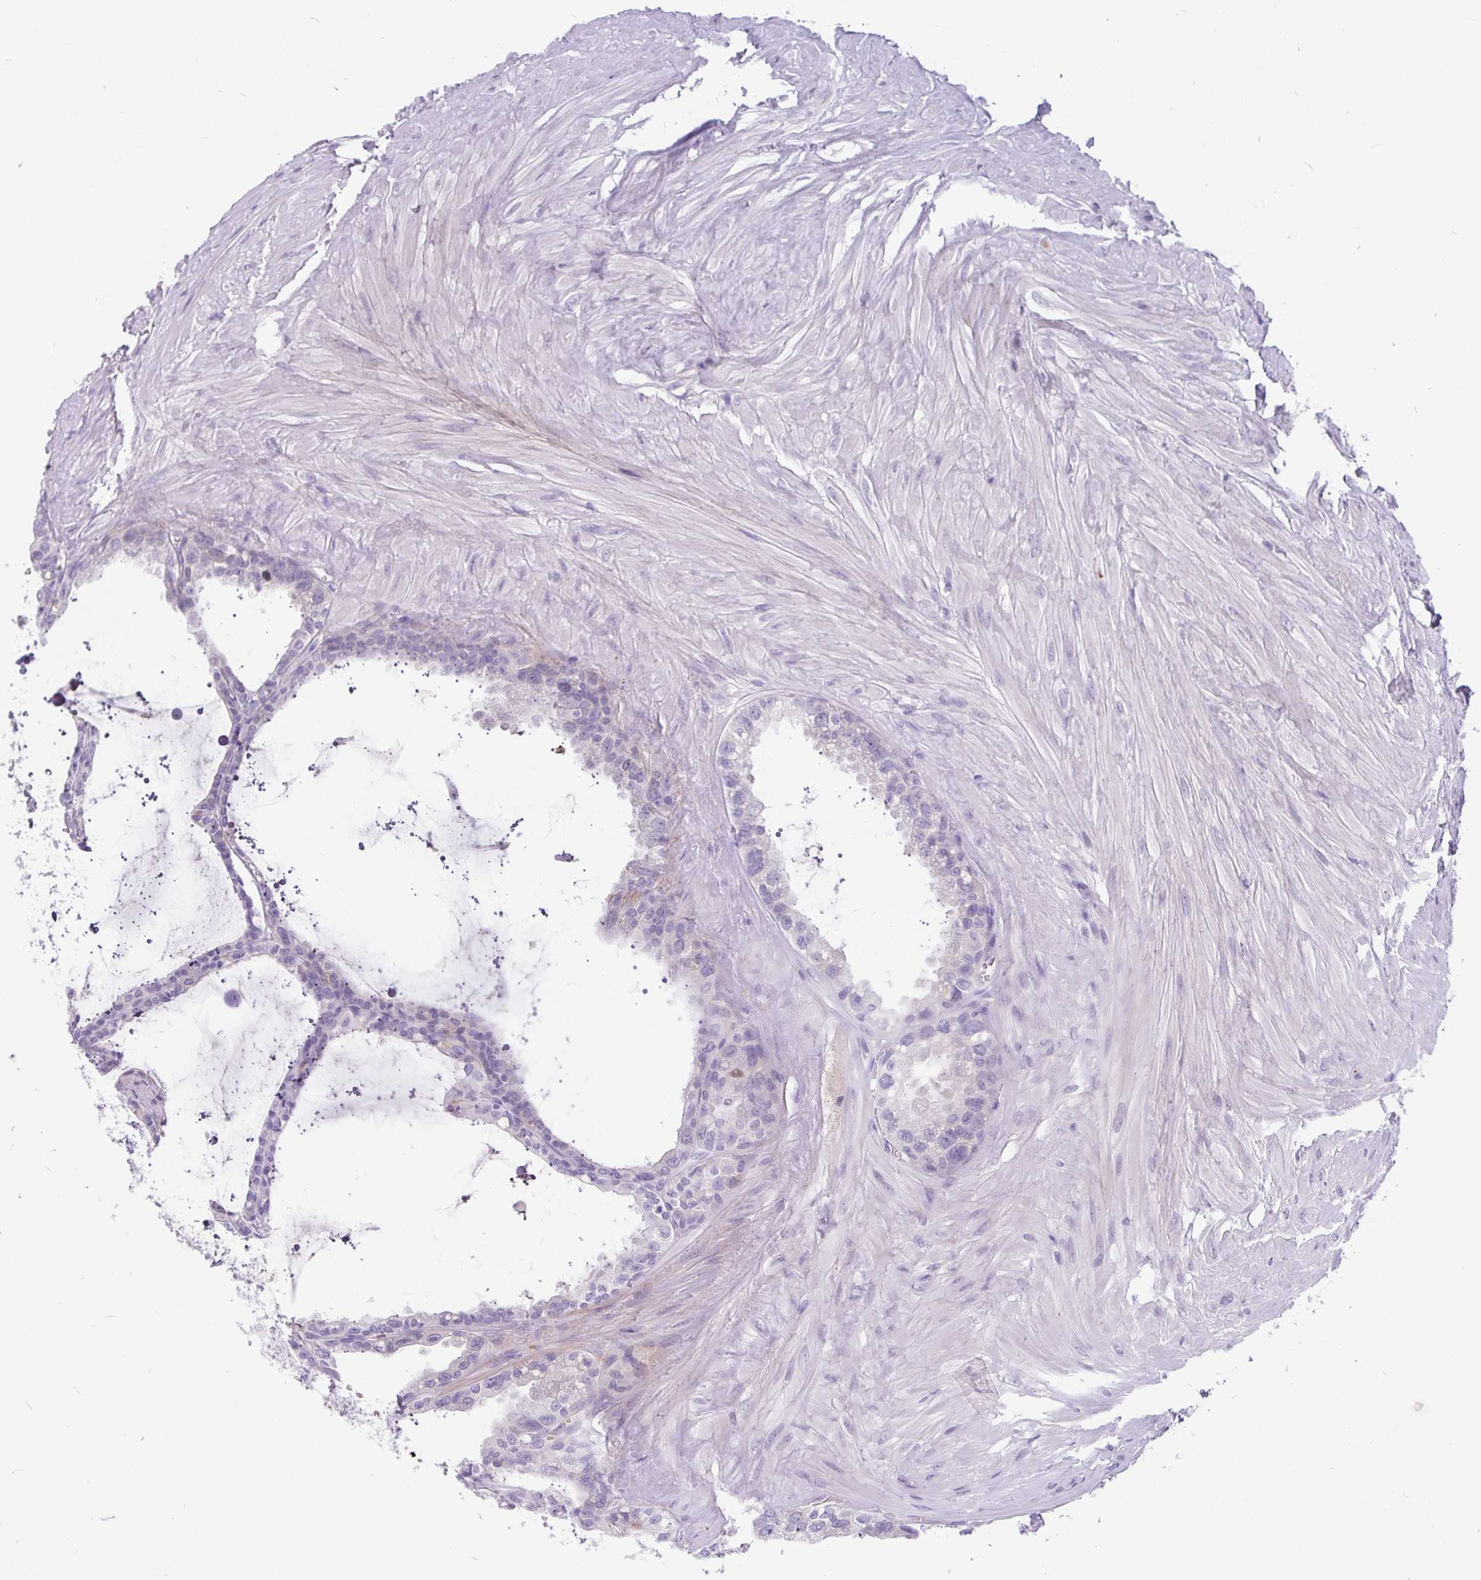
{"staining": {"intensity": "negative", "quantity": "none", "location": "none"}, "tissue": "seminal vesicle", "cell_type": "Glandular cells", "image_type": "normal", "snomed": [{"axis": "morphology", "description": "Normal tissue, NOS"}, {"axis": "topography", "description": "Seminal veicle"}, {"axis": "topography", "description": "Peripheral nerve tissue"}], "caption": "Immunohistochemistry photomicrograph of benign seminal vesicle: seminal vesicle stained with DAB exhibits no significant protein expression in glandular cells. Brightfield microscopy of immunohistochemistry (IHC) stained with DAB (3,3'-diaminobenzidine) (brown) and hematoxylin (blue), captured at high magnification.", "gene": "KIAA2013", "patient": {"sex": "male", "age": 76}}